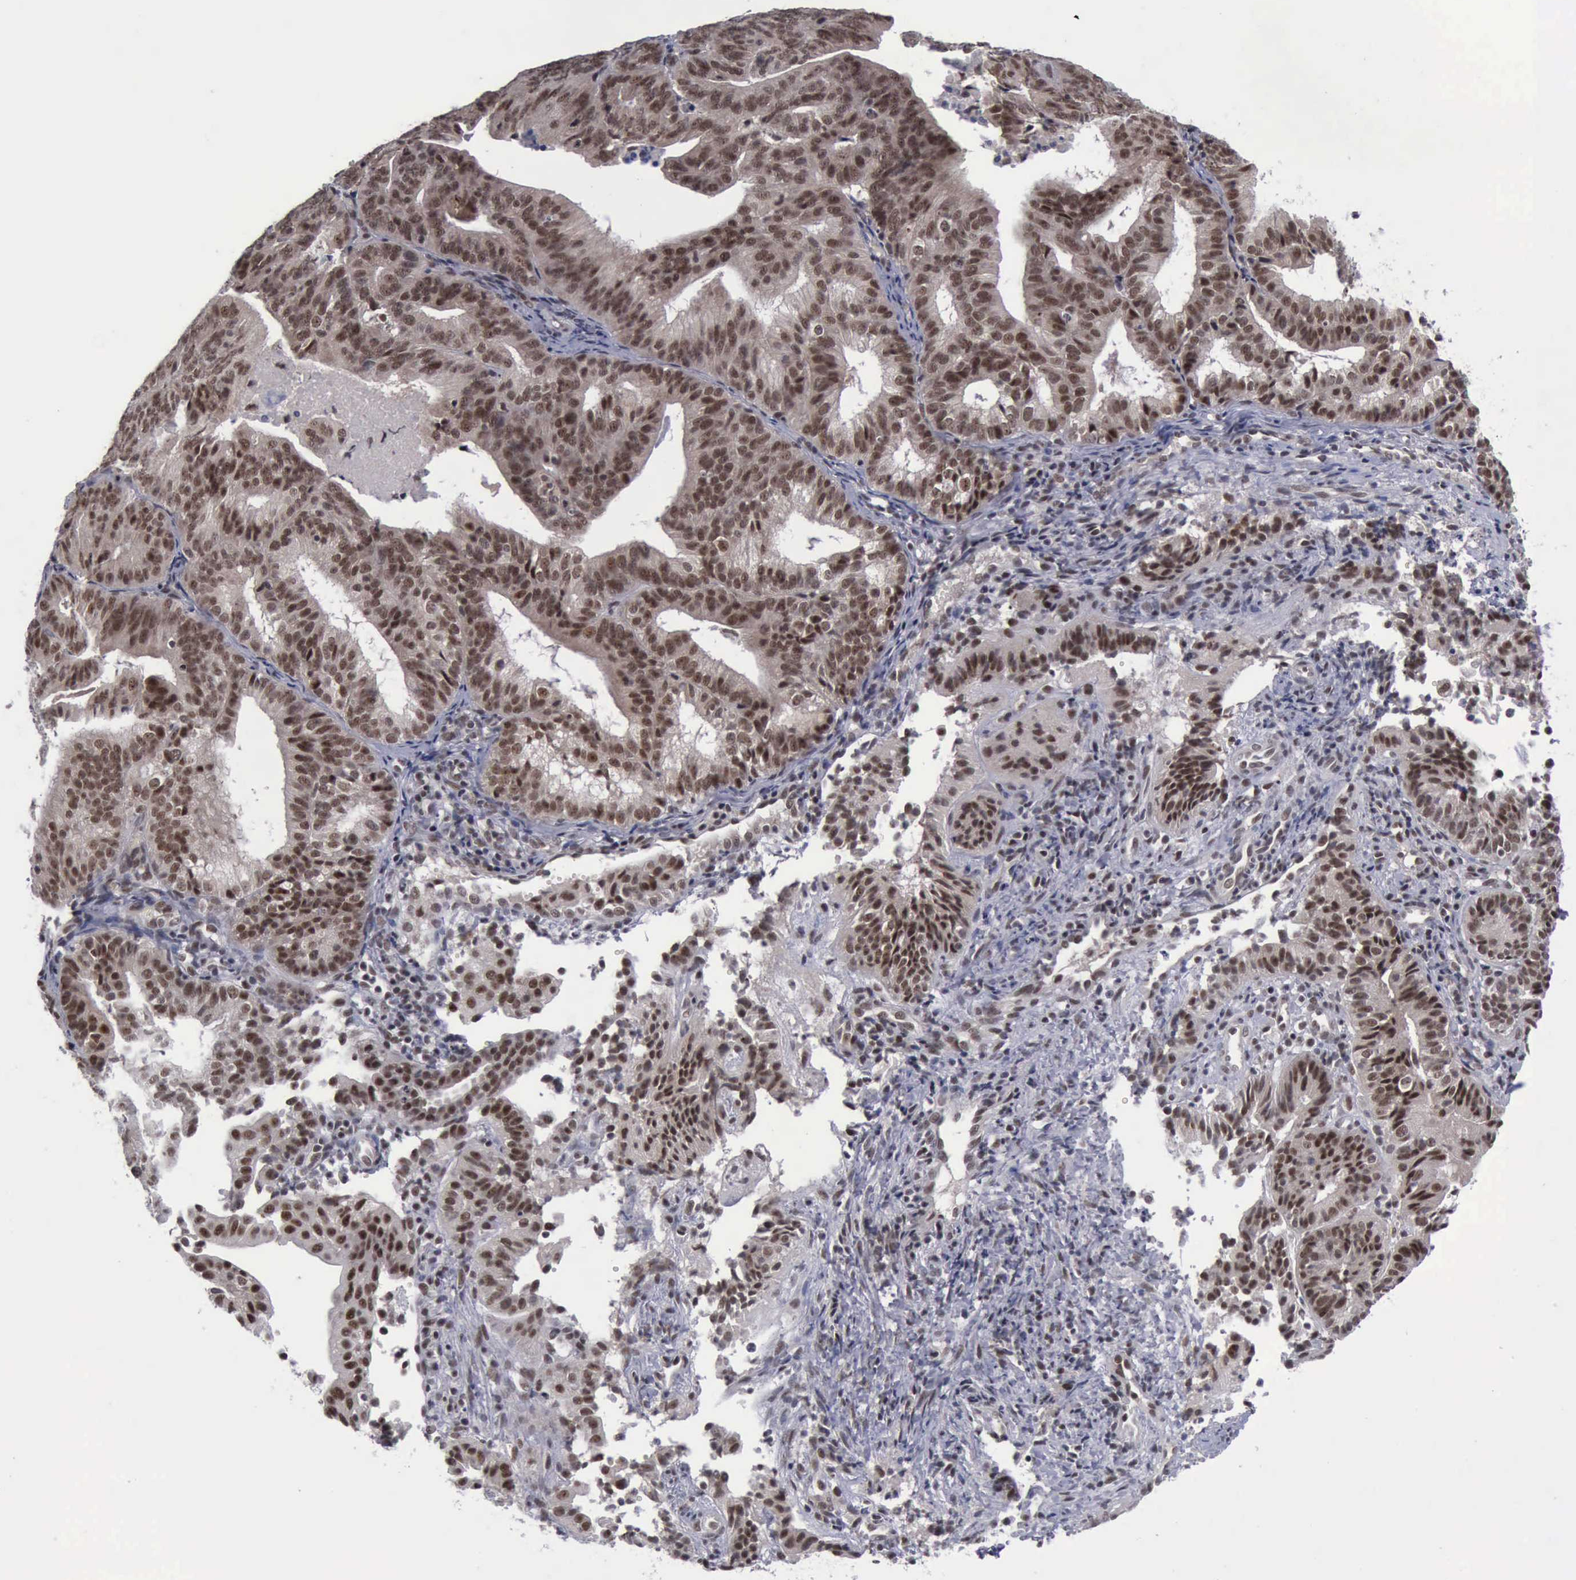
{"staining": {"intensity": "strong", "quantity": ">75%", "location": "cytoplasmic/membranous,nuclear"}, "tissue": "cervical cancer", "cell_type": "Tumor cells", "image_type": "cancer", "snomed": [{"axis": "morphology", "description": "Adenocarcinoma, NOS"}, {"axis": "topography", "description": "Cervix"}], "caption": "Immunohistochemical staining of cervical adenocarcinoma reveals high levels of strong cytoplasmic/membranous and nuclear protein expression in approximately >75% of tumor cells.", "gene": "ATM", "patient": {"sex": "female", "age": 60}}